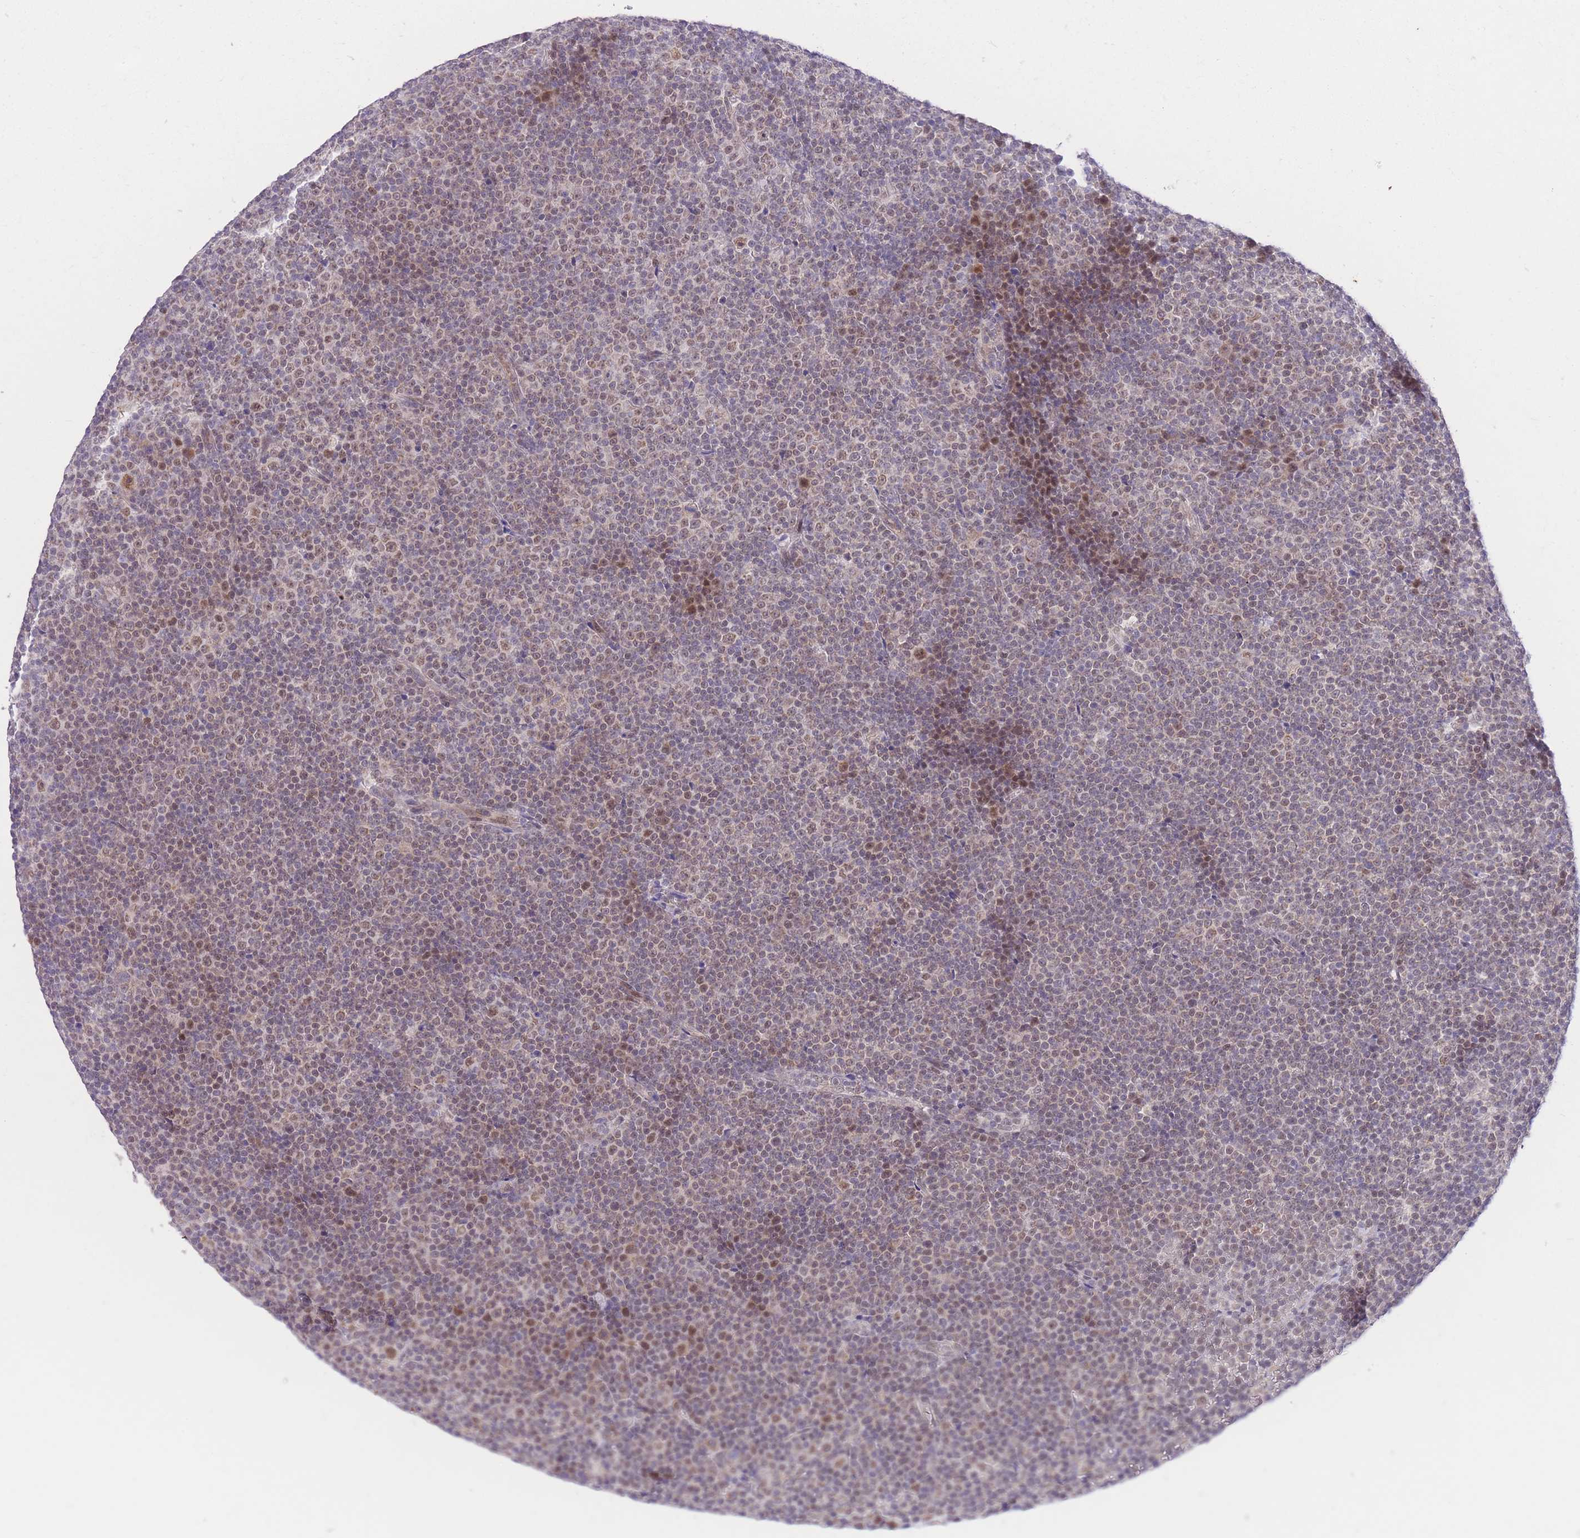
{"staining": {"intensity": "moderate", "quantity": ">75%", "location": "nuclear"}, "tissue": "lymphoma", "cell_type": "Tumor cells", "image_type": "cancer", "snomed": [{"axis": "morphology", "description": "Malignant lymphoma, non-Hodgkin's type, Low grade"}, {"axis": "topography", "description": "Lymph node"}], "caption": "The photomicrograph demonstrates immunohistochemical staining of lymphoma. There is moderate nuclear staining is present in approximately >75% of tumor cells.", "gene": "UBXN7", "patient": {"sex": "female", "age": 67}}